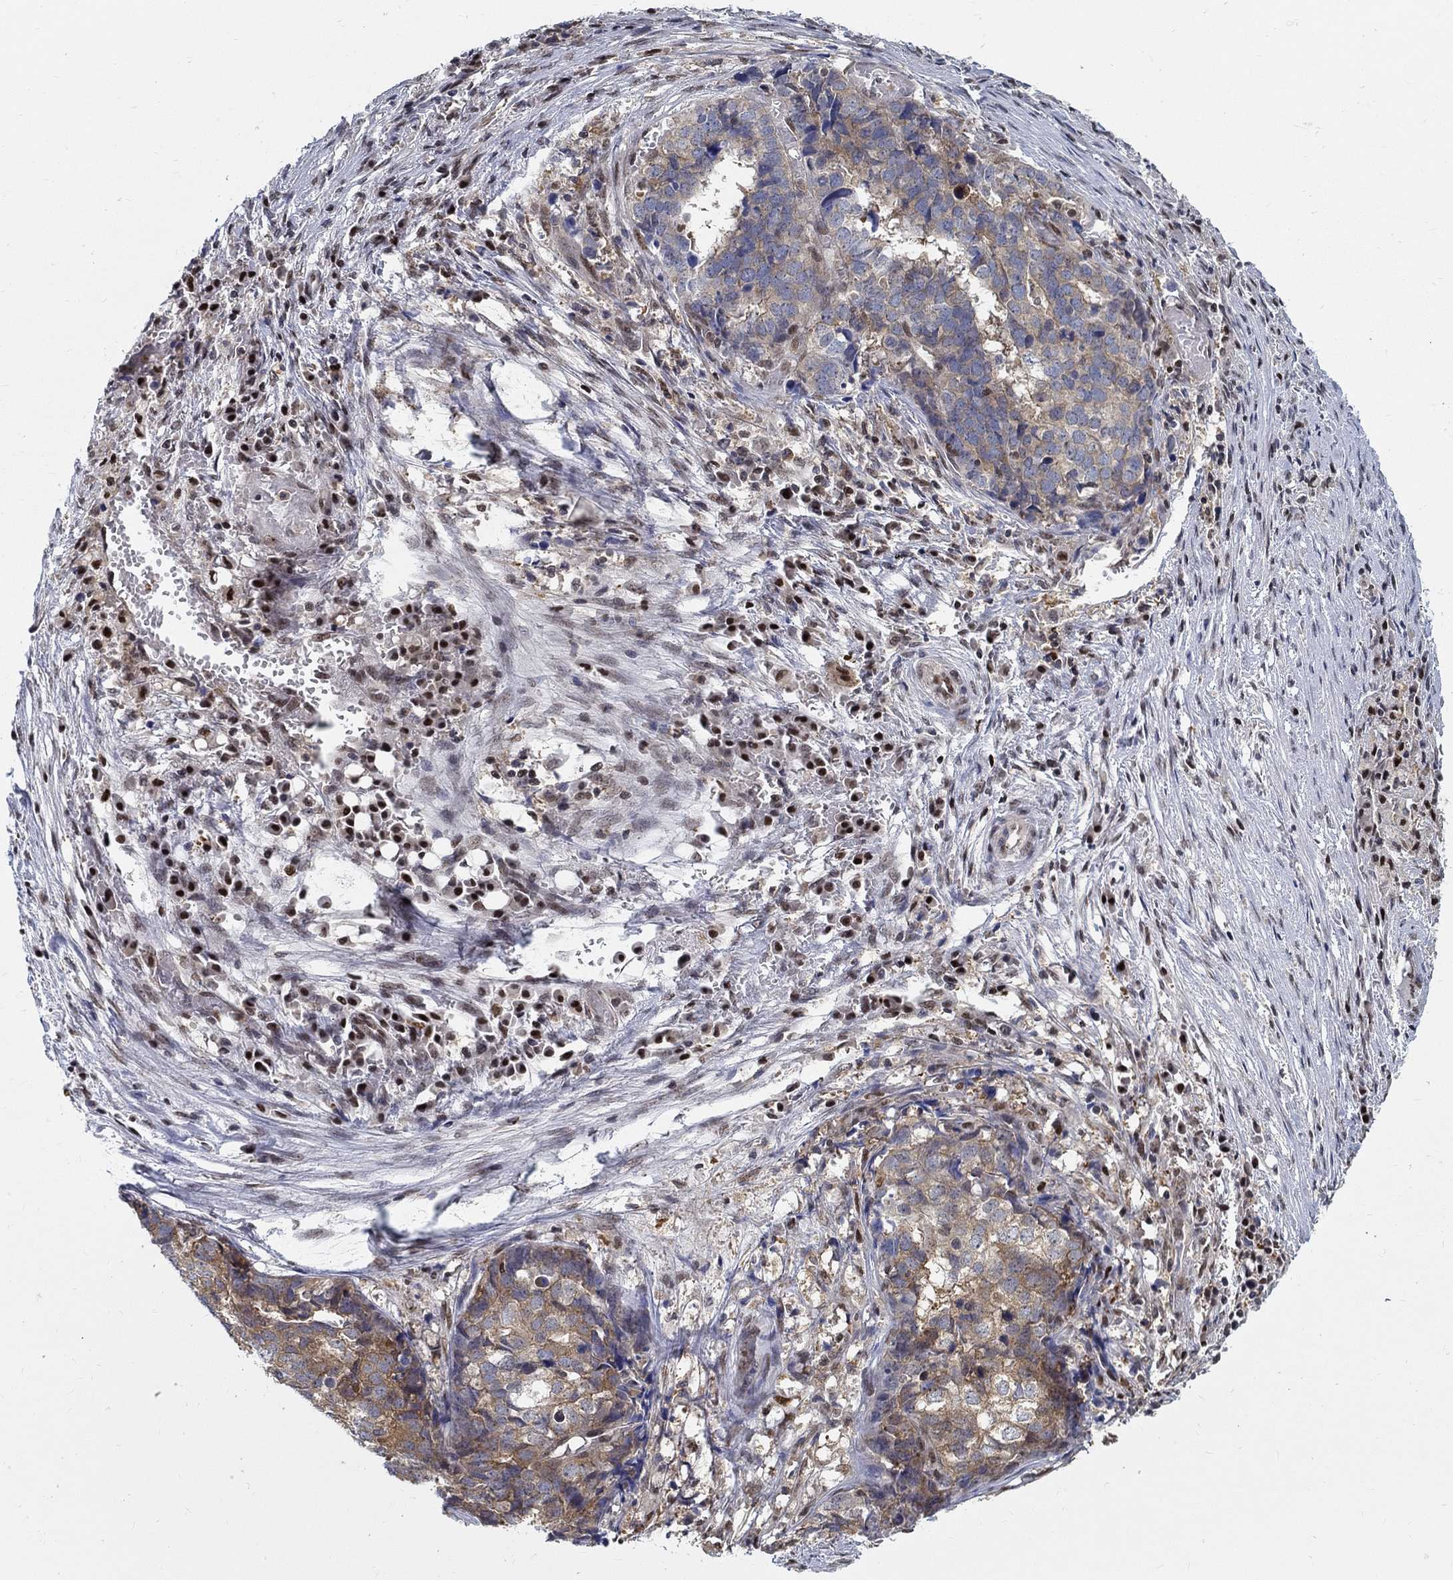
{"staining": {"intensity": "moderate", "quantity": ">75%", "location": "cytoplasmic/membranous"}, "tissue": "stomach cancer", "cell_type": "Tumor cells", "image_type": "cancer", "snomed": [{"axis": "morphology", "description": "Adenocarcinoma, NOS"}, {"axis": "topography", "description": "Stomach"}], "caption": "High-magnification brightfield microscopy of adenocarcinoma (stomach) stained with DAB (brown) and counterstained with hematoxylin (blue). tumor cells exhibit moderate cytoplasmic/membranous positivity is identified in about>75% of cells.", "gene": "ZNF594", "patient": {"sex": "male", "age": 69}}